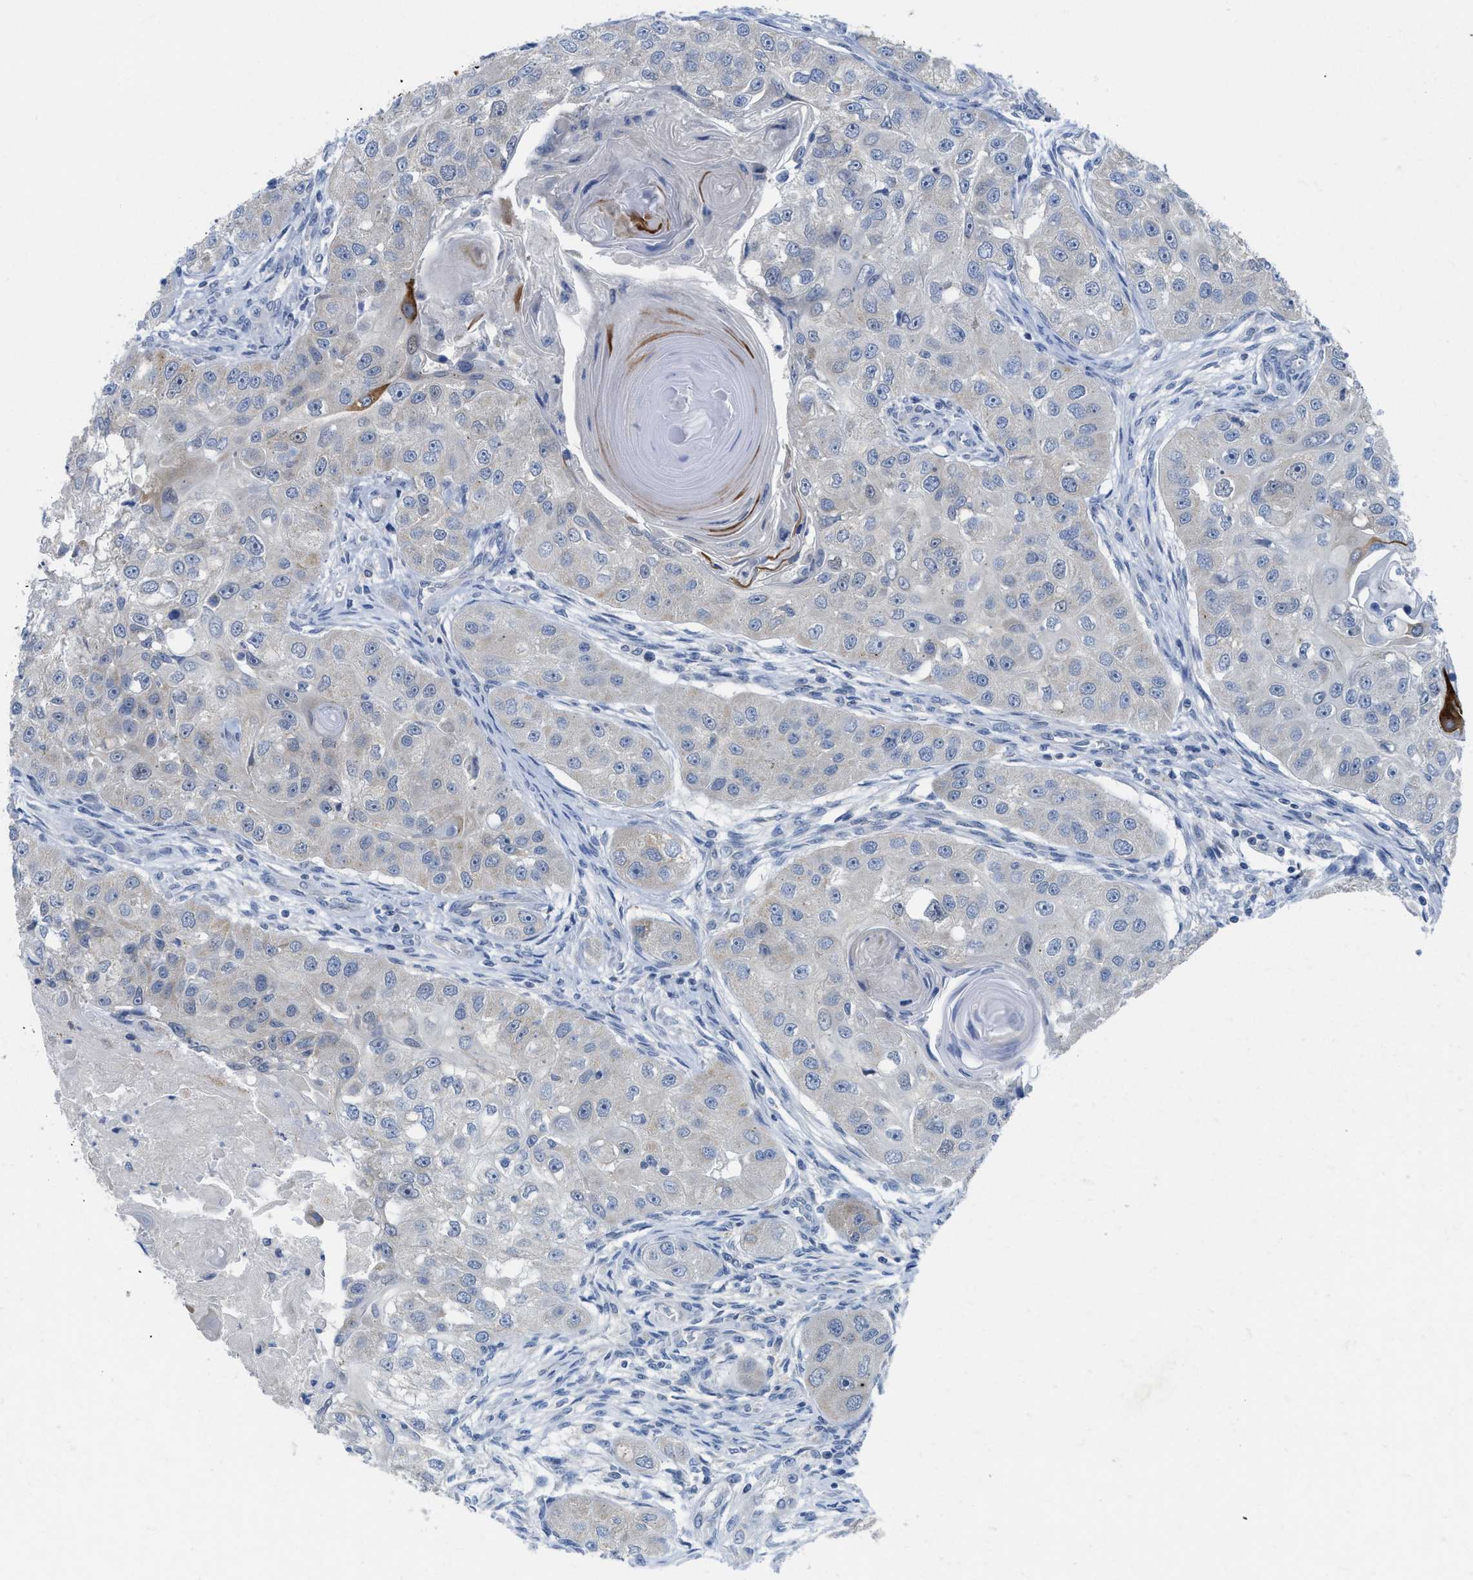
{"staining": {"intensity": "moderate", "quantity": "<25%", "location": "cytoplasmic/membranous"}, "tissue": "head and neck cancer", "cell_type": "Tumor cells", "image_type": "cancer", "snomed": [{"axis": "morphology", "description": "Normal tissue, NOS"}, {"axis": "morphology", "description": "Squamous cell carcinoma, NOS"}, {"axis": "topography", "description": "Skeletal muscle"}, {"axis": "topography", "description": "Head-Neck"}], "caption": "High-power microscopy captured an immunohistochemistry histopathology image of squamous cell carcinoma (head and neck), revealing moderate cytoplasmic/membranous staining in about <25% of tumor cells.", "gene": "GATD3", "patient": {"sex": "male", "age": 51}}